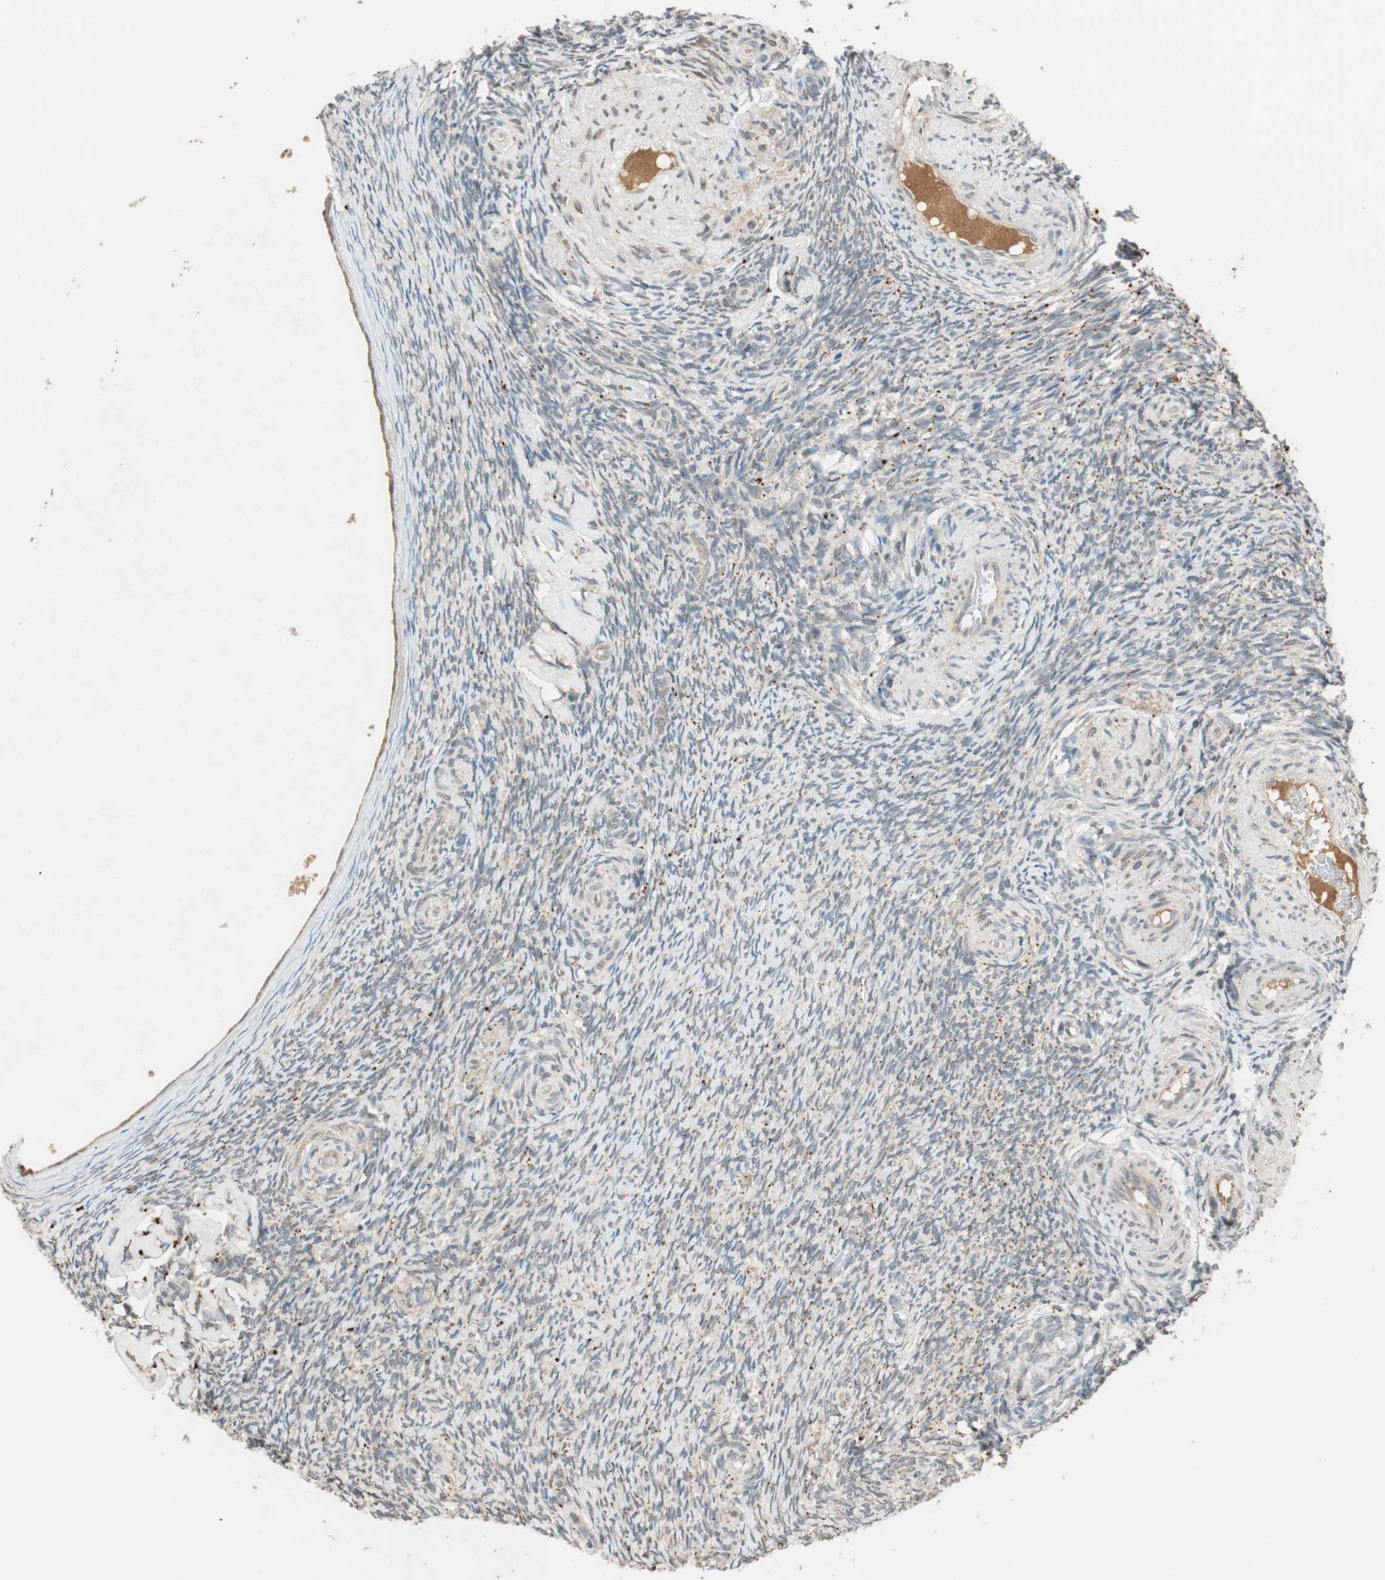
{"staining": {"intensity": "negative", "quantity": "none", "location": "none"}, "tissue": "ovary", "cell_type": "Ovarian stroma cells", "image_type": "normal", "snomed": [{"axis": "morphology", "description": "Normal tissue, NOS"}, {"axis": "topography", "description": "Ovary"}], "caption": "DAB (3,3'-diaminobenzidine) immunohistochemical staining of benign ovary reveals no significant staining in ovarian stroma cells.", "gene": "GLB1", "patient": {"sex": "female", "age": 60}}